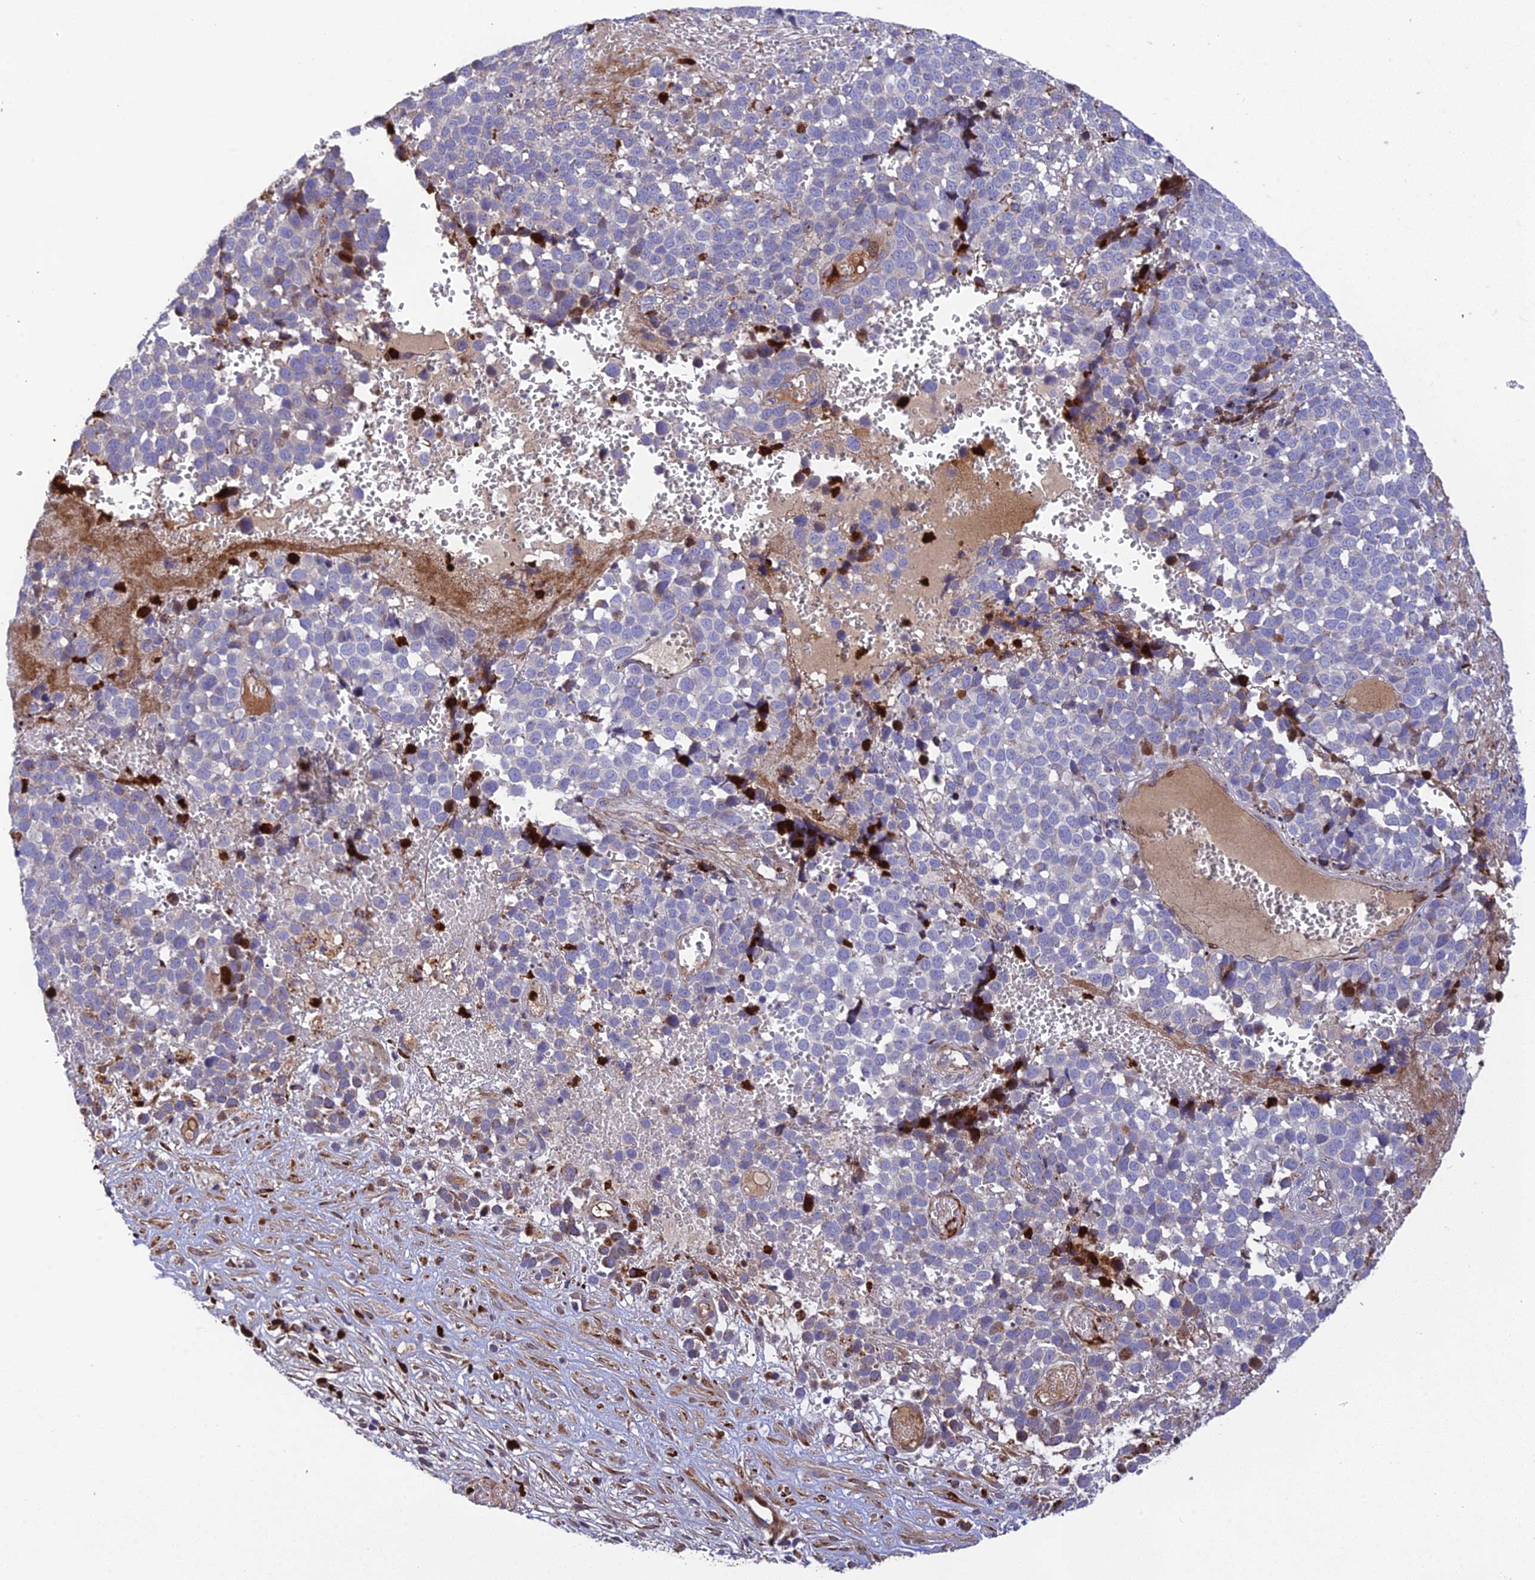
{"staining": {"intensity": "negative", "quantity": "none", "location": "none"}, "tissue": "melanoma", "cell_type": "Tumor cells", "image_type": "cancer", "snomed": [{"axis": "morphology", "description": "Malignant melanoma, NOS"}, {"axis": "topography", "description": "Nose, NOS"}], "caption": "IHC of human malignant melanoma shows no expression in tumor cells.", "gene": "CPSF4L", "patient": {"sex": "female", "age": 48}}